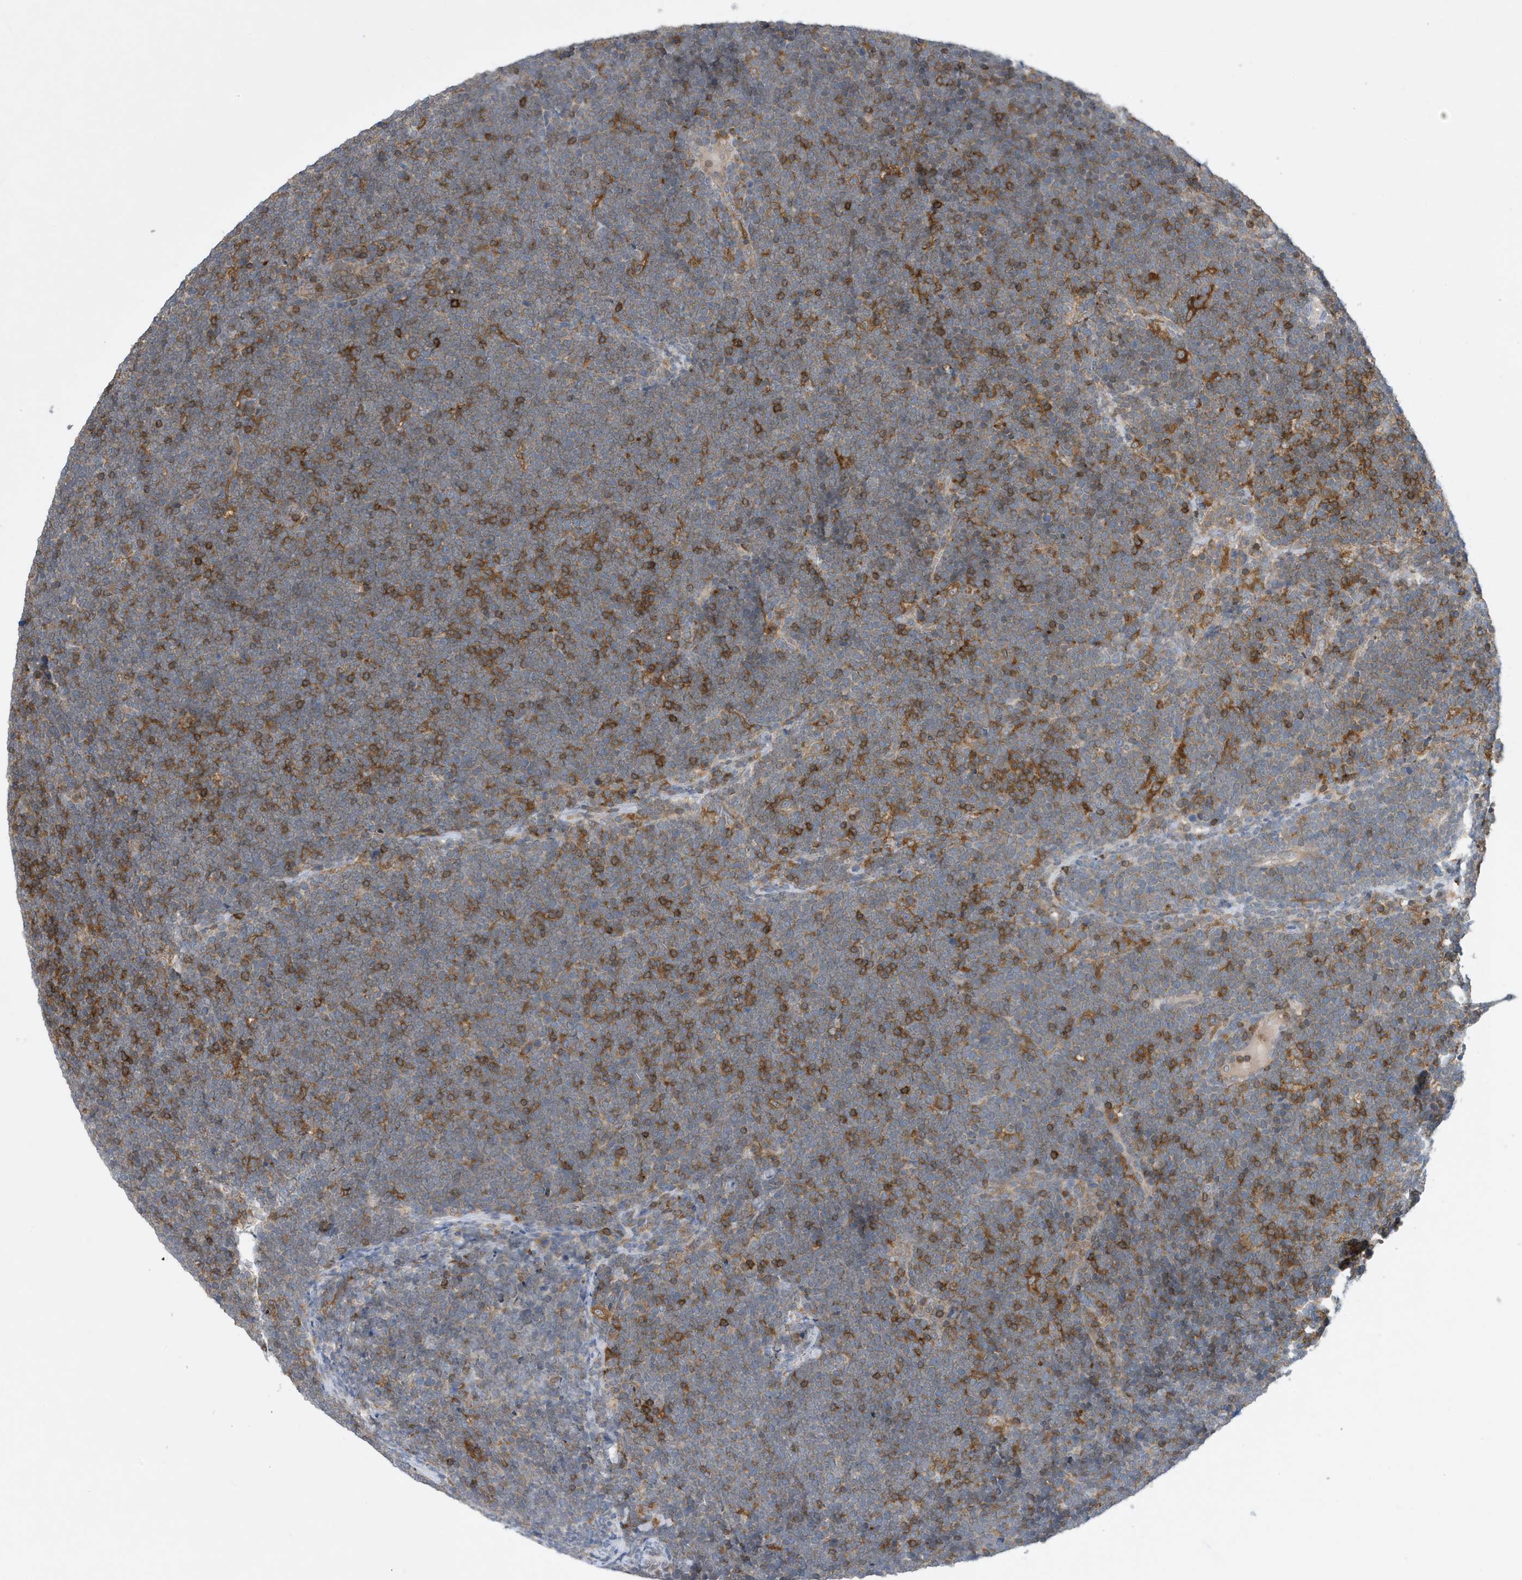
{"staining": {"intensity": "moderate", "quantity": "<25%", "location": "cytoplasmic/membranous"}, "tissue": "lymphoma", "cell_type": "Tumor cells", "image_type": "cancer", "snomed": [{"axis": "morphology", "description": "Malignant lymphoma, non-Hodgkin's type, High grade"}, {"axis": "topography", "description": "Lymph node"}], "caption": "Brown immunohistochemical staining in human high-grade malignant lymphoma, non-Hodgkin's type exhibits moderate cytoplasmic/membranous staining in about <25% of tumor cells.", "gene": "NSUN3", "patient": {"sex": "male", "age": 13}}